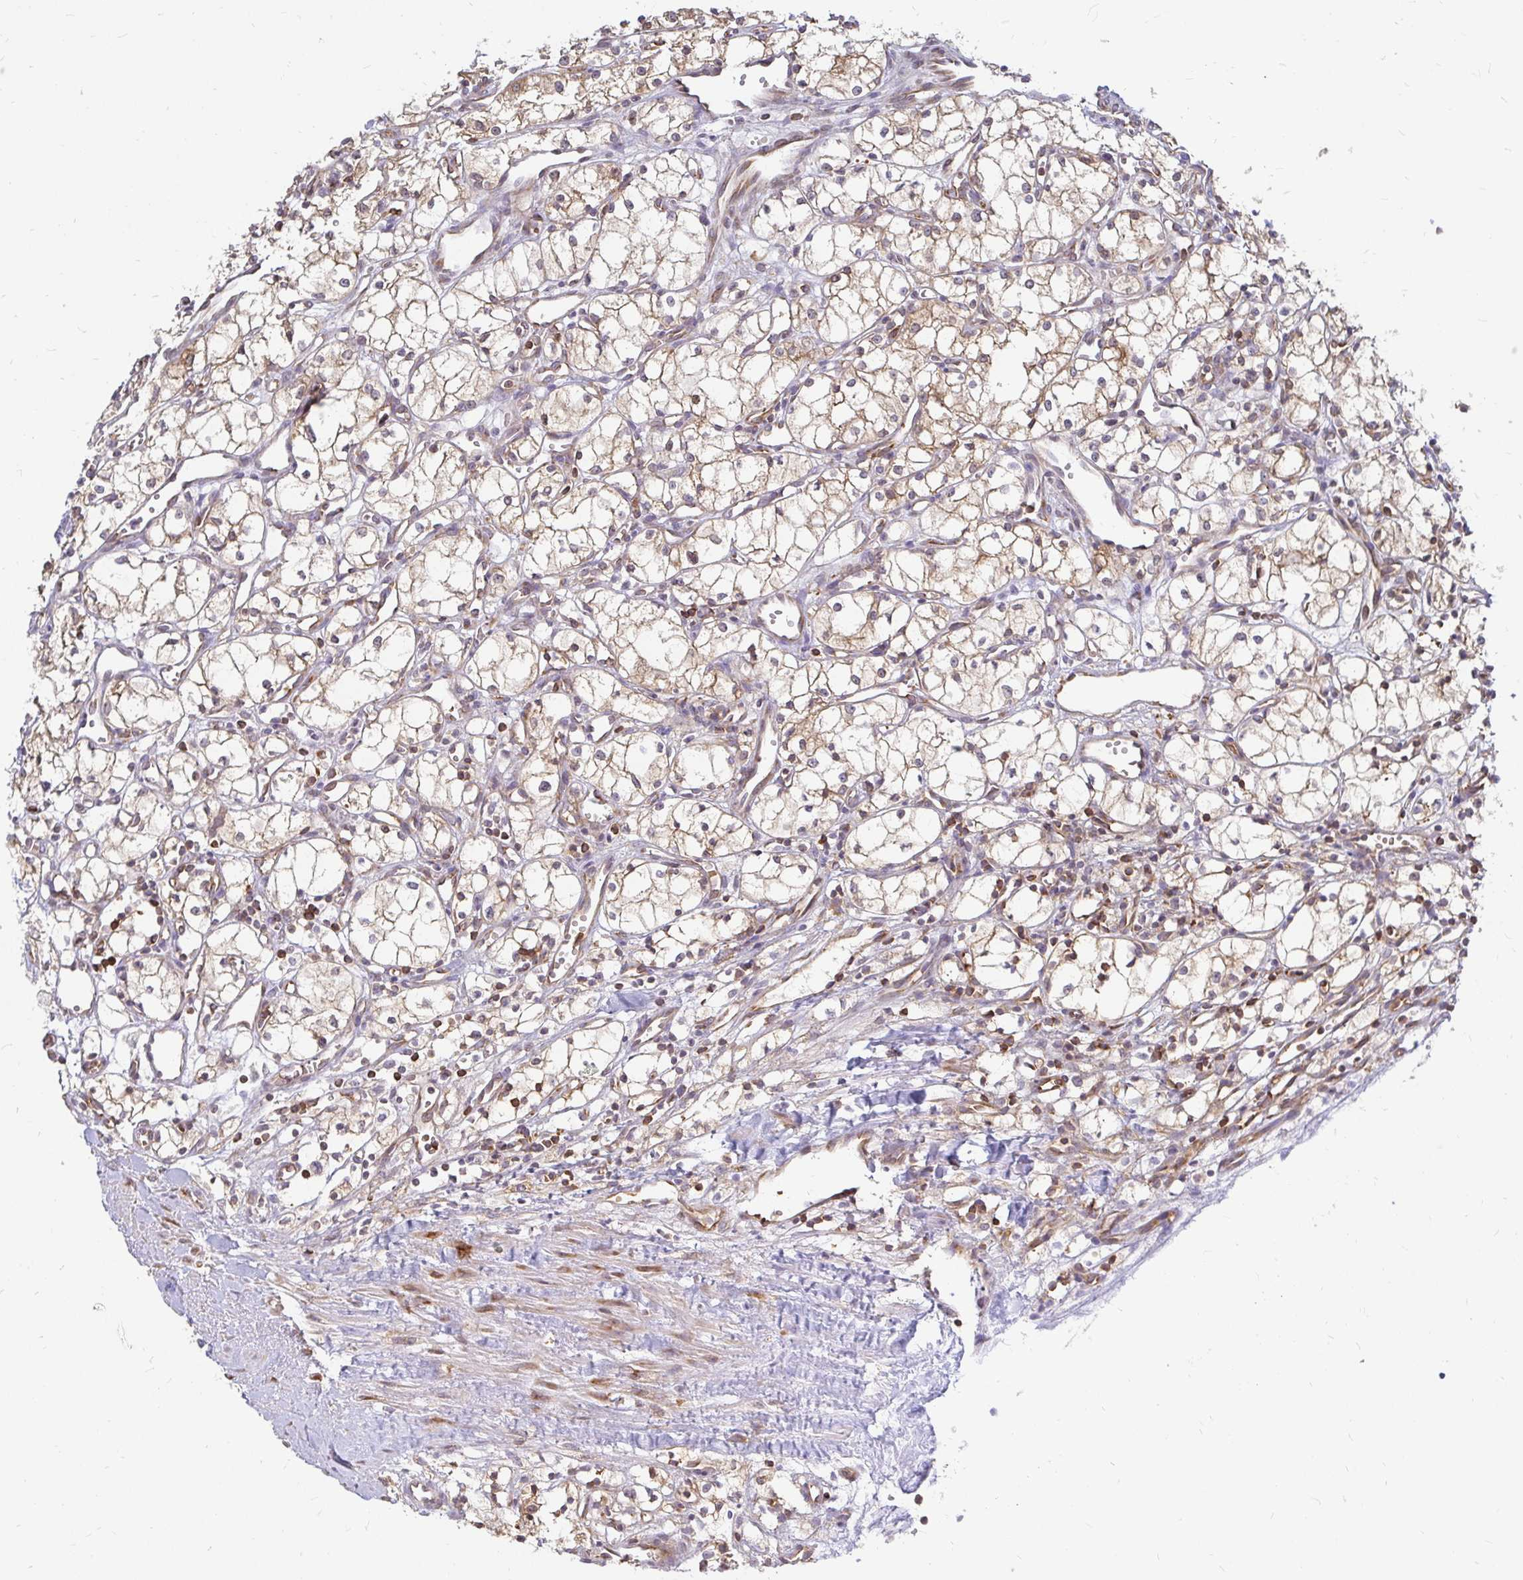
{"staining": {"intensity": "weak", "quantity": "25%-75%", "location": "cytoplasmic/membranous"}, "tissue": "renal cancer", "cell_type": "Tumor cells", "image_type": "cancer", "snomed": [{"axis": "morphology", "description": "Adenocarcinoma, NOS"}, {"axis": "topography", "description": "Kidney"}], "caption": "Weak cytoplasmic/membranous protein positivity is seen in about 25%-75% of tumor cells in renal adenocarcinoma. (brown staining indicates protein expression, while blue staining denotes nuclei).", "gene": "CAST", "patient": {"sex": "male", "age": 59}}